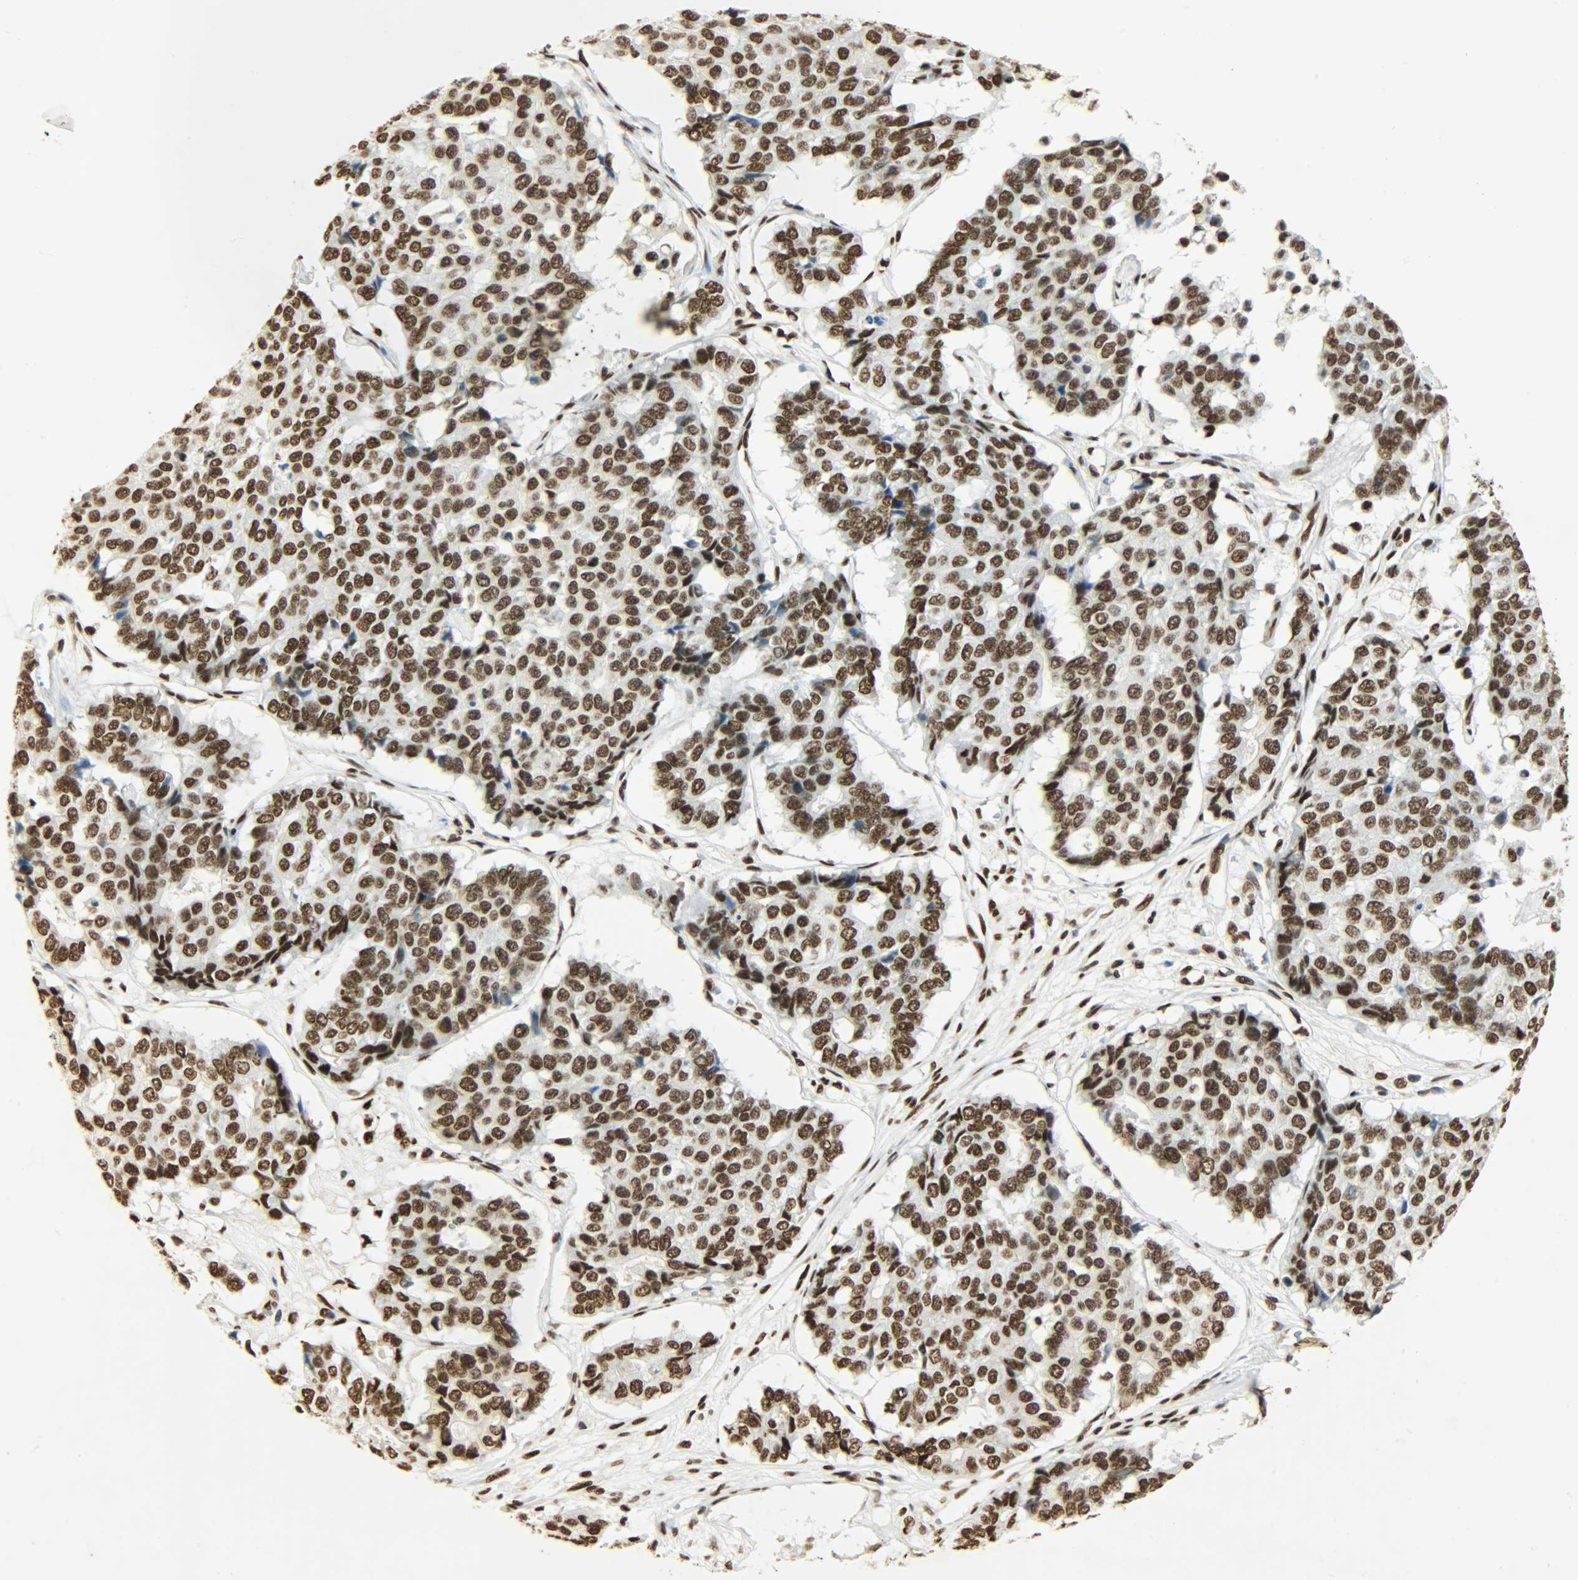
{"staining": {"intensity": "strong", "quantity": ">75%", "location": "nuclear"}, "tissue": "pancreatic cancer", "cell_type": "Tumor cells", "image_type": "cancer", "snomed": [{"axis": "morphology", "description": "Adenocarcinoma, NOS"}, {"axis": "topography", "description": "Pancreas"}], "caption": "The histopathology image shows staining of adenocarcinoma (pancreatic), revealing strong nuclear protein staining (brown color) within tumor cells.", "gene": "KHDRBS1", "patient": {"sex": "male", "age": 50}}